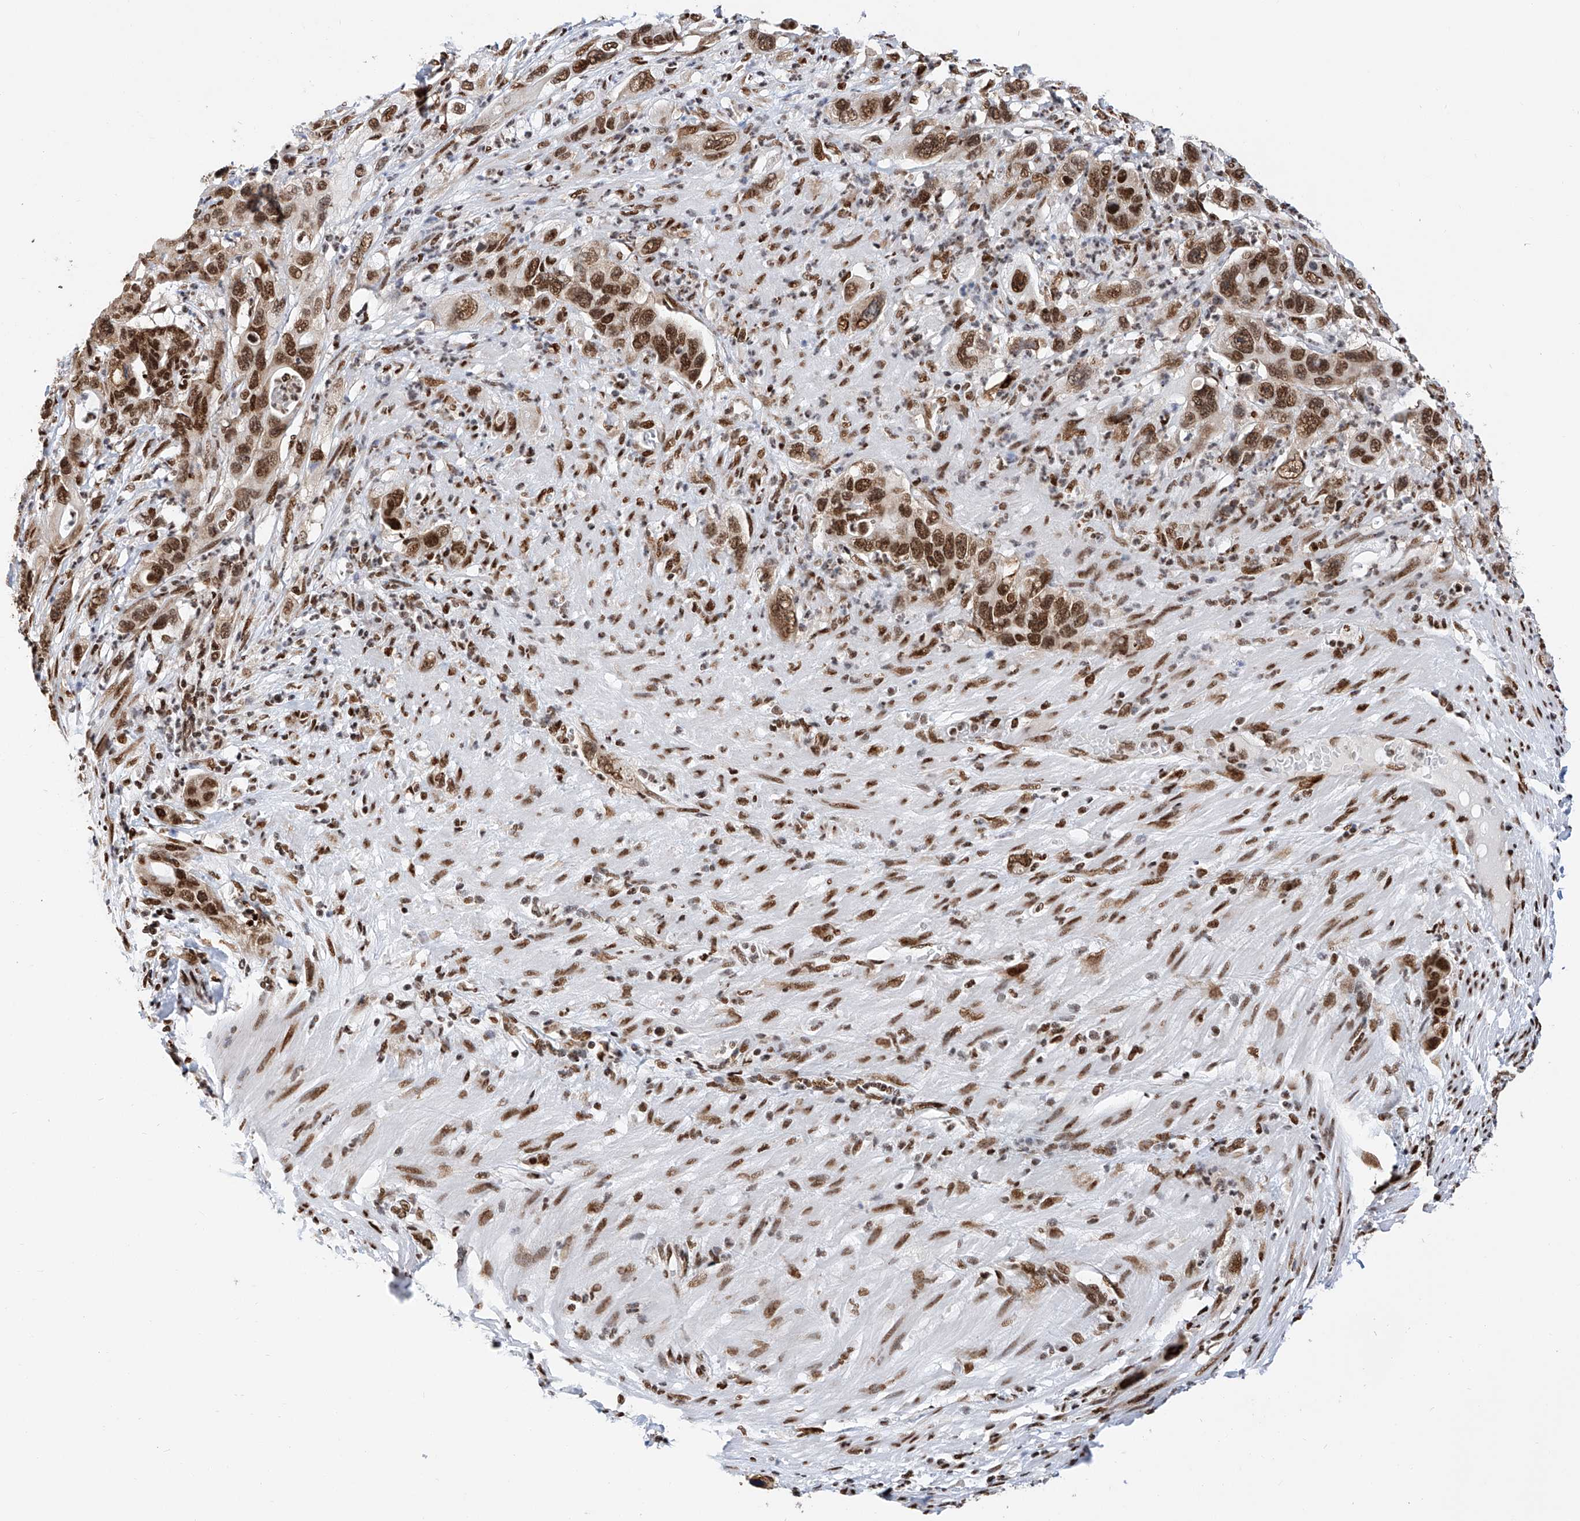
{"staining": {"intensity": "strong", "quantity": ">75%", "location": "nuclear"}, "tissue": "pancreatic cancer", "cell_type": "Tumor cells", "image_type": "cancer", "snomed": [{"axis": "morphology", "description": "Adenocarcinoma, NOS"}, {"axis": "topography", "description": "Pancreas"}], "caption": "Immunohistochemistry (IHC) (DAB) staining of pancreatic cancer exhibits strong nuclear protein expression in approximately >75% of tumor cells.", "gene": "SRSF6", "patient": {"sex": "female", "age": 71}}